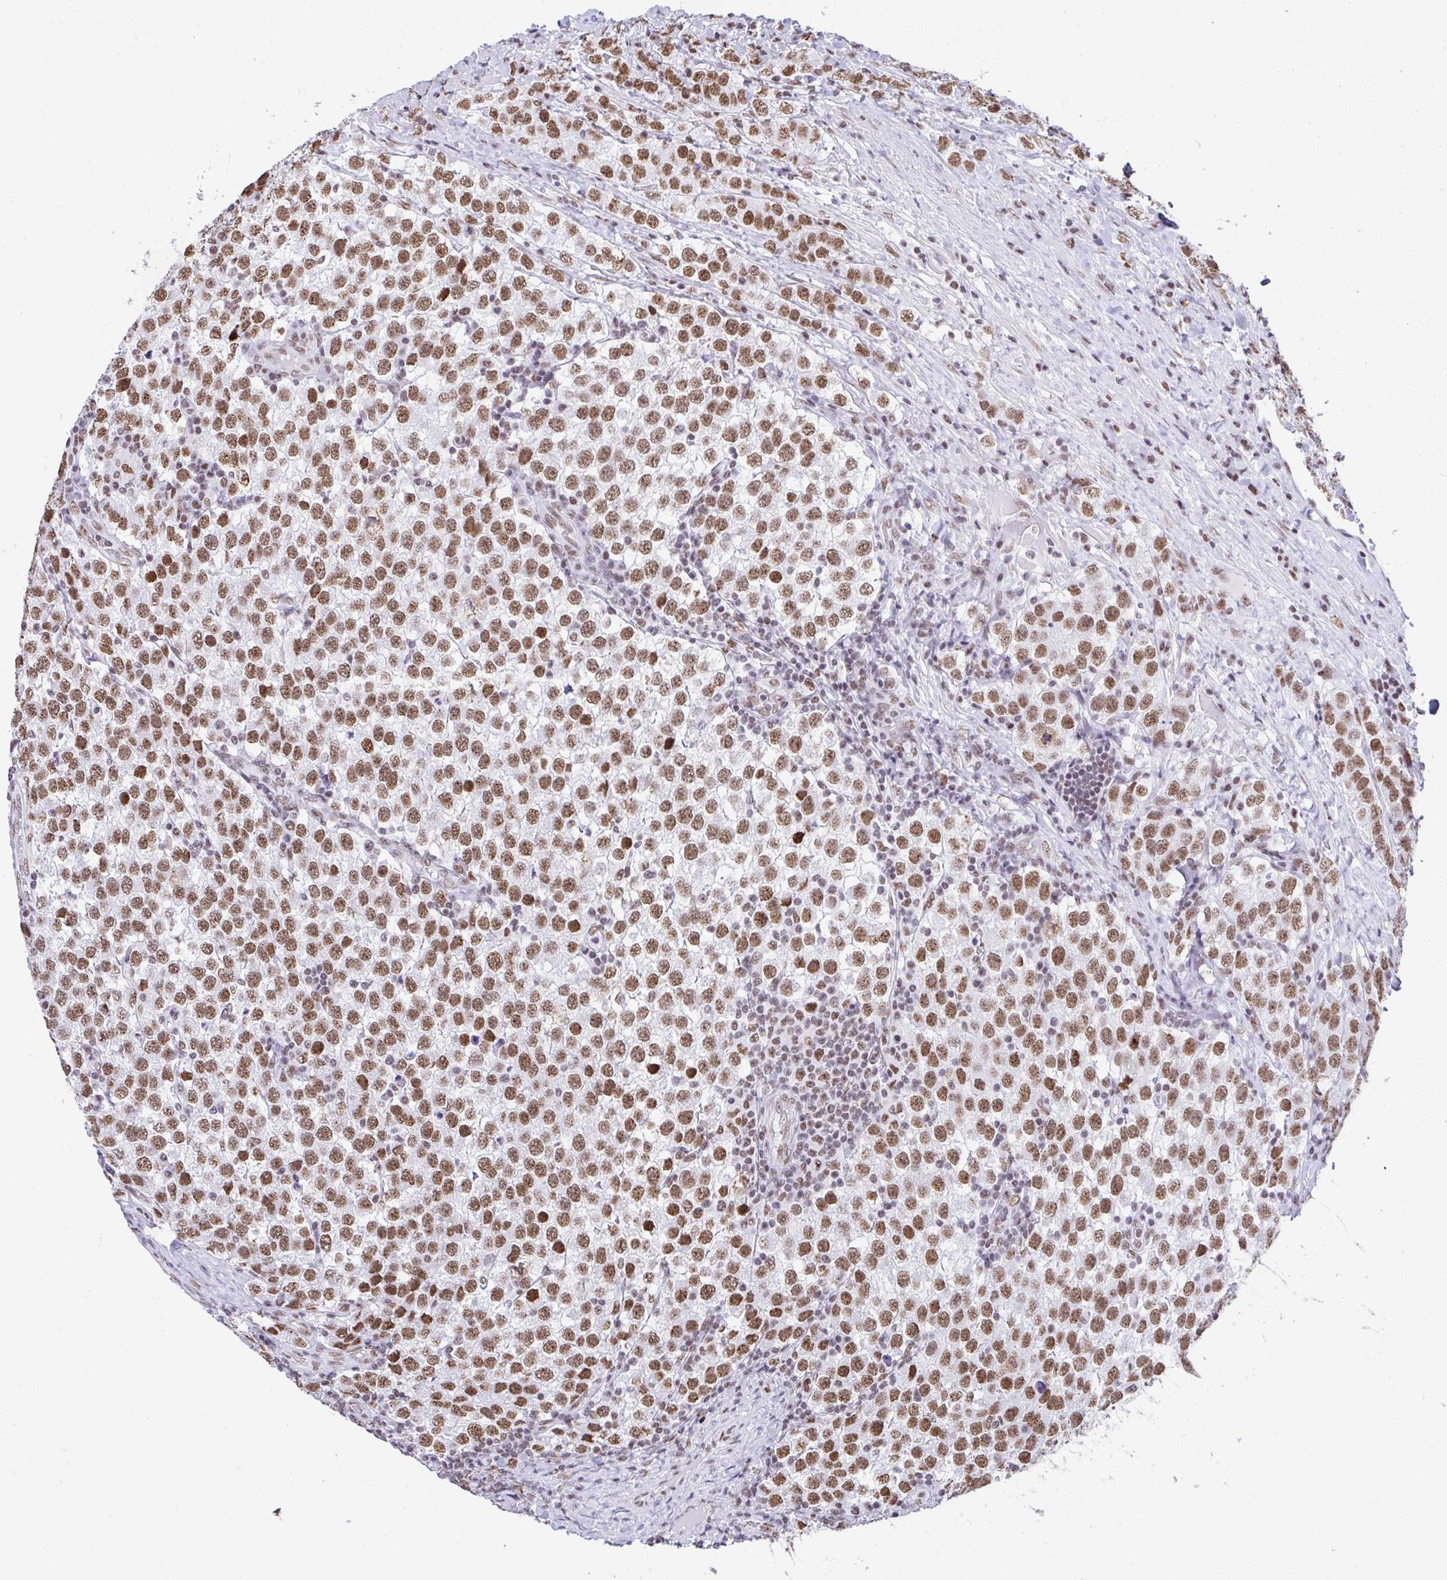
{"staining": {"intensity": "moderate", "quantity": ">75%", "location": "nuclear"}, "tissue": "testis cancer", "cell_type": "Tumor cells", "image_type": "cancer", "snomed": [{"axis": "morphology", "description": "Seminoma, NOS"}, {"axis": "topography", "description": "Testis"}], "caption": "High-magnification brightfield microscopy of seminoma (testis) stained with DAB (3,3'-diaminobenzidine) (brown) and counterstained with hematoxylin (blue). tumor cells exhibit moderate nuclear positivity is appreciated in about>75% of cells.", "gene": "DDX52", "patient": {"sex": "male", "age": 34}}